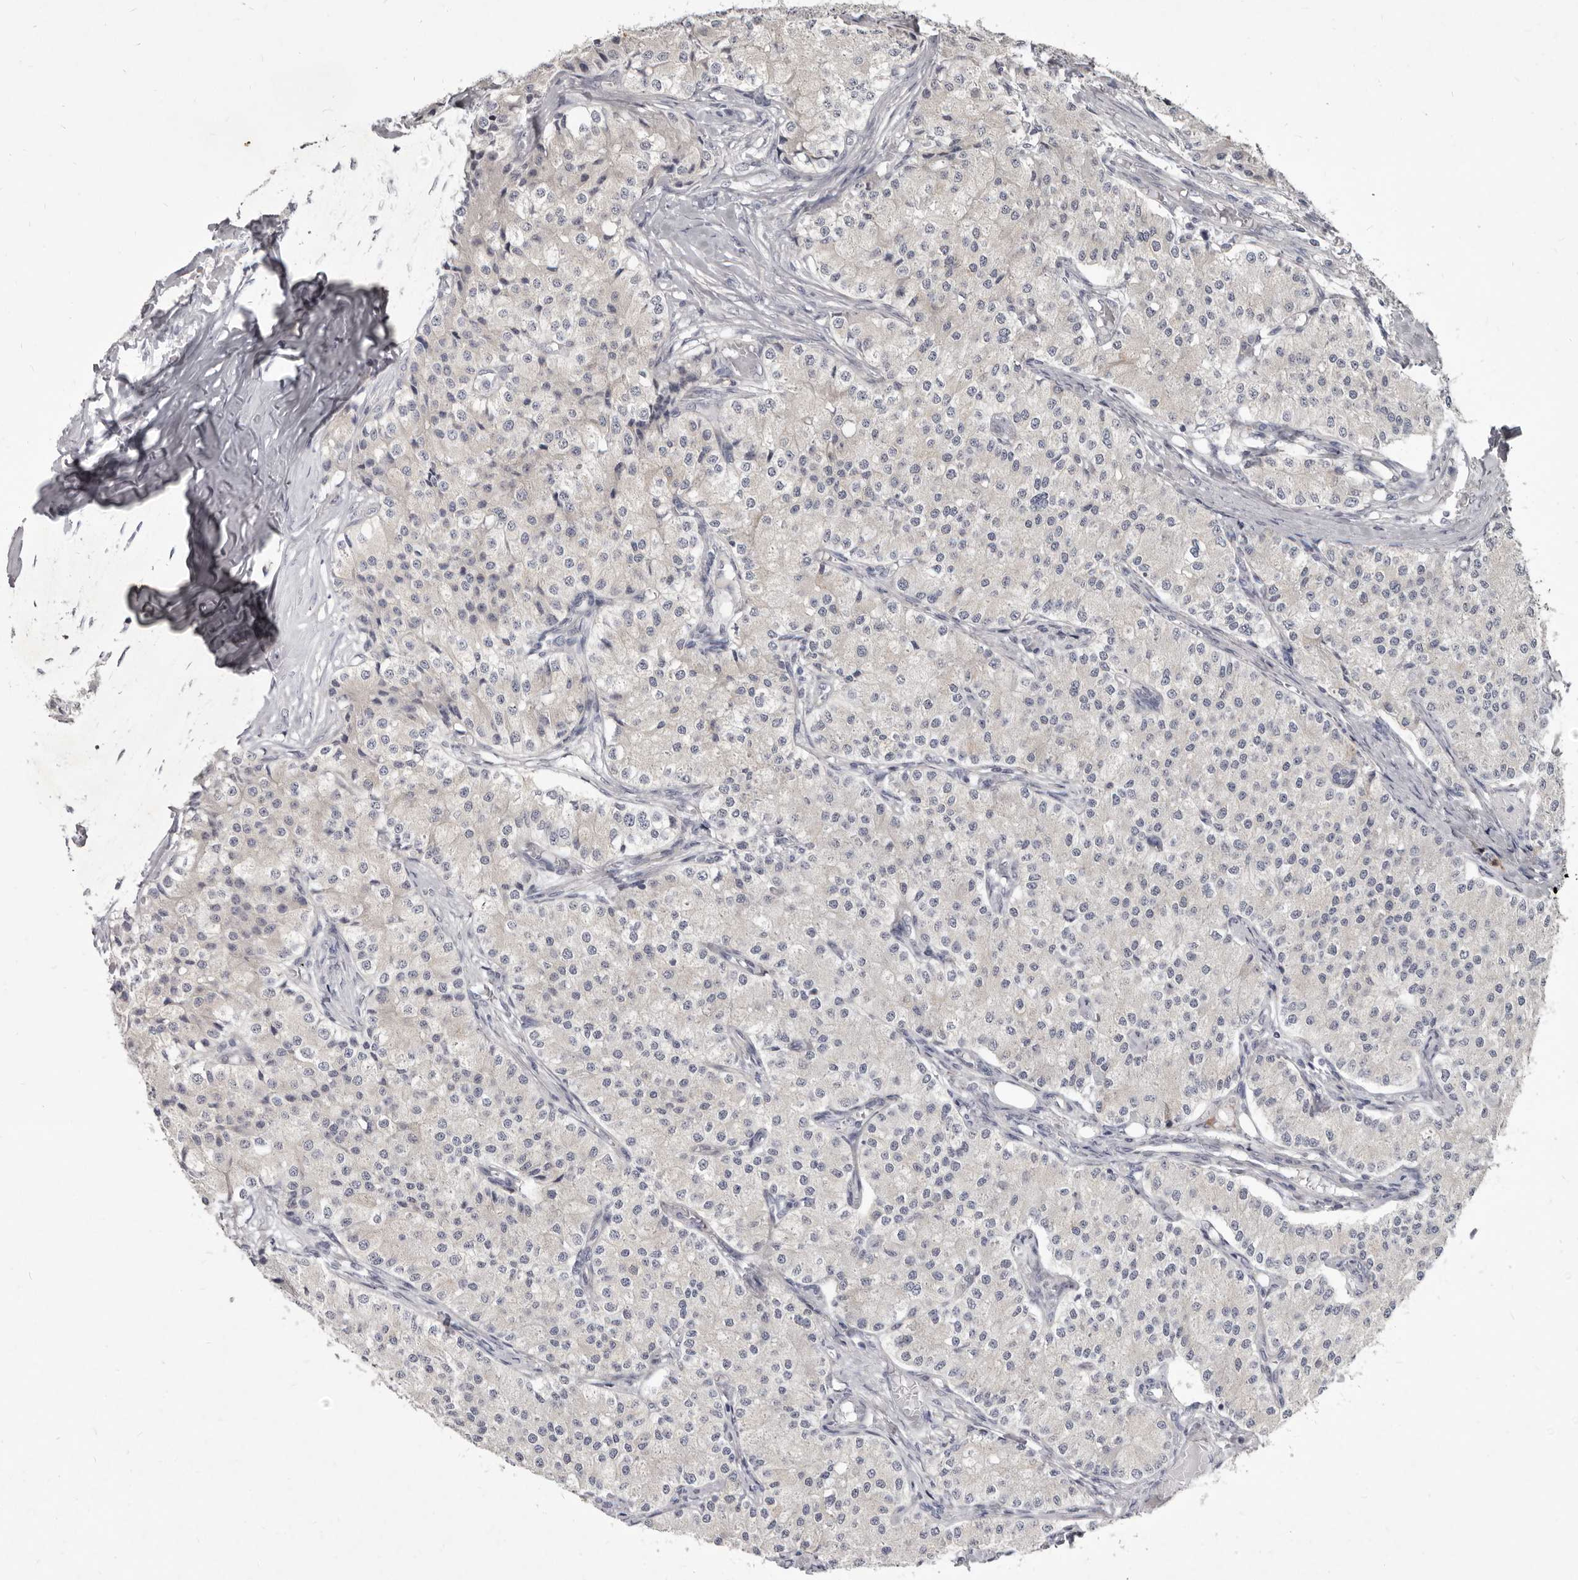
{"staining": {"intensity": "negative", "quantity": "none", "location": "none"}, "tissue": "carcinoid", "cell_type": "Tumor cells", "image_type": "cancer", "snomed": [{"axis": "morphology", "description": "Carcinoid, malignant, NOS"}, {"axis": "topography", "description": "Colon"}], "caption": "Tumor cells are negative for brown protein staining in carcinoid.", "gene": "GSK3B", "patient": {"sex": "female", "age": 52}}